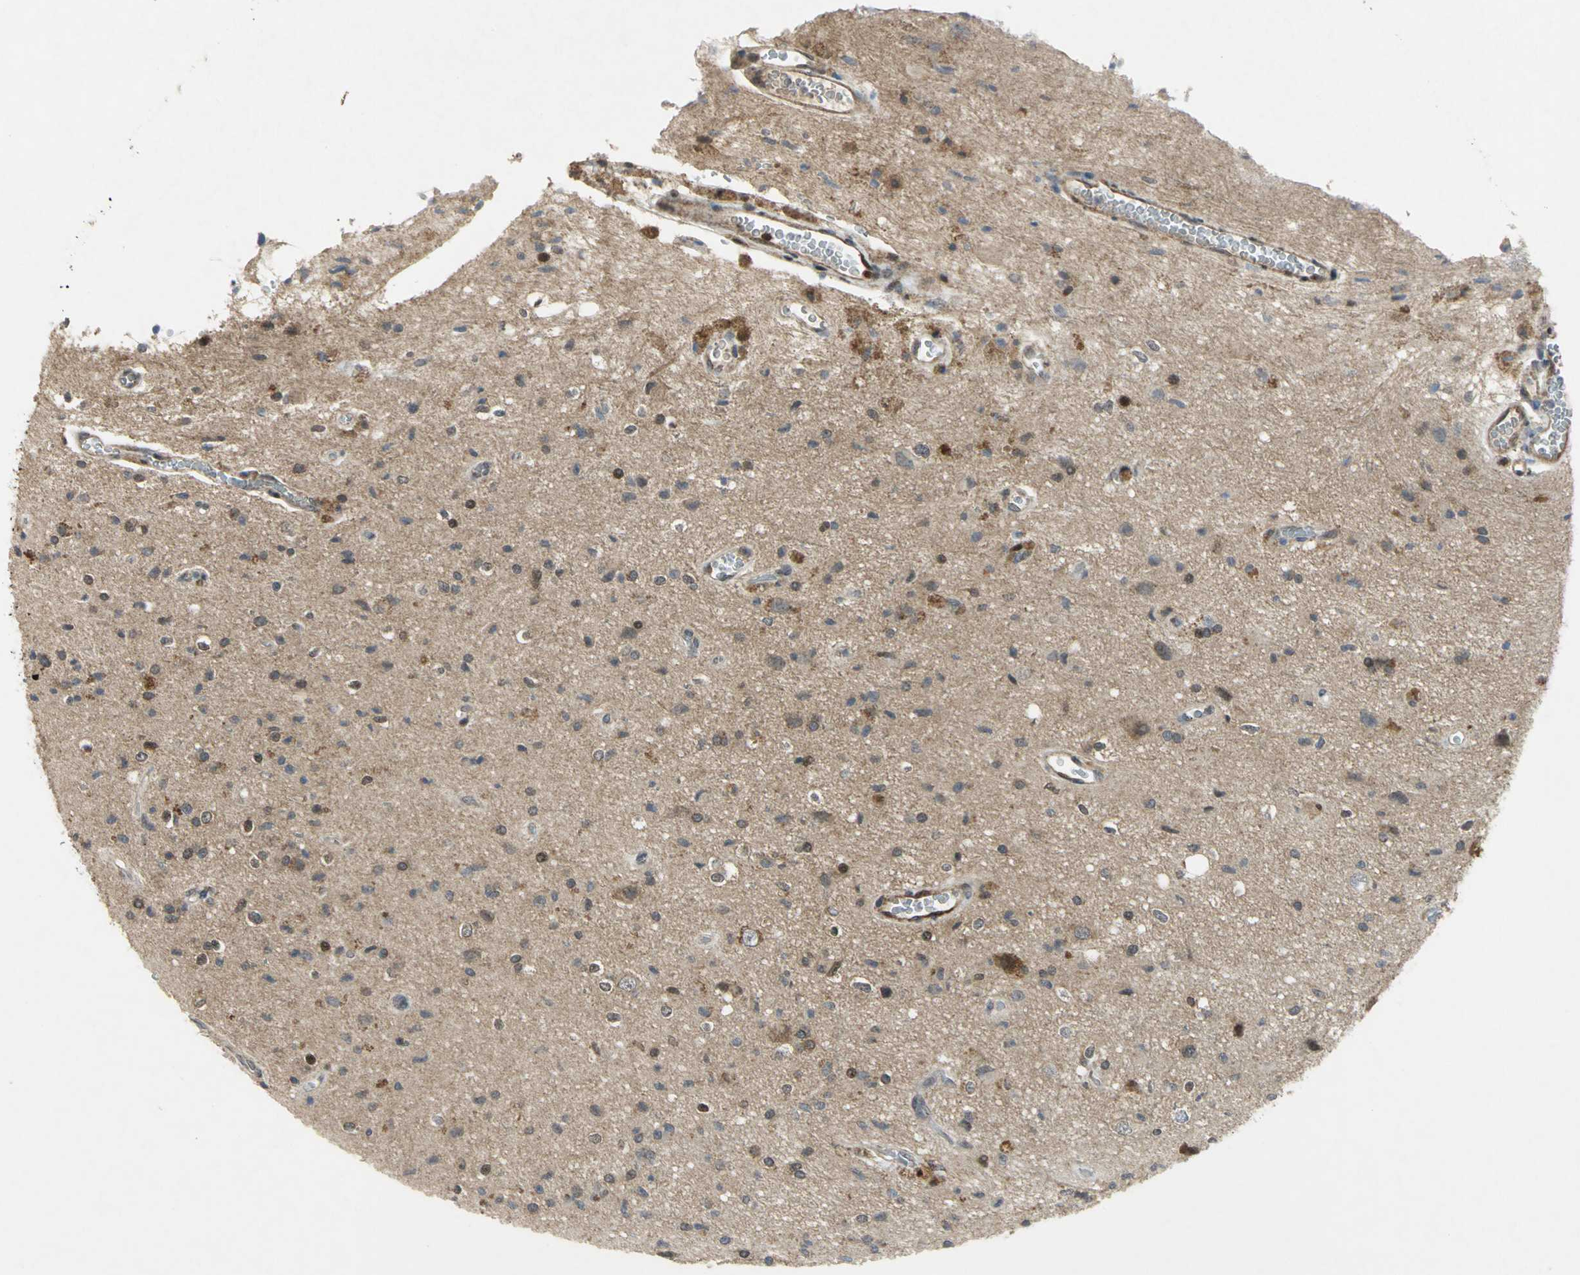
{"staining": {"intensity": "moderate", "quantity": "25%-75%", "location": "cytoplasmic/membranous,nuclear"}, "tissue": "glioma", "cell_type": "Tumor cells", "image_type": "cancer", "snomed": [{"axis": "morphology", "description": "Glioma, malignant, High grade"}, {"axis": "topography", "description": "Brain"}], "caption": "Malignant glioma (high-grade) stained with DAB (3,3'-diaminobenzidine) immunohistochemistry exhibits medium levels of moderate cytoplasmic/membranous and nuclear positivity in about 25%-75% of tumor cells.", "gene": "PPIA", "patient": {"sex": "male", "age": 47}}